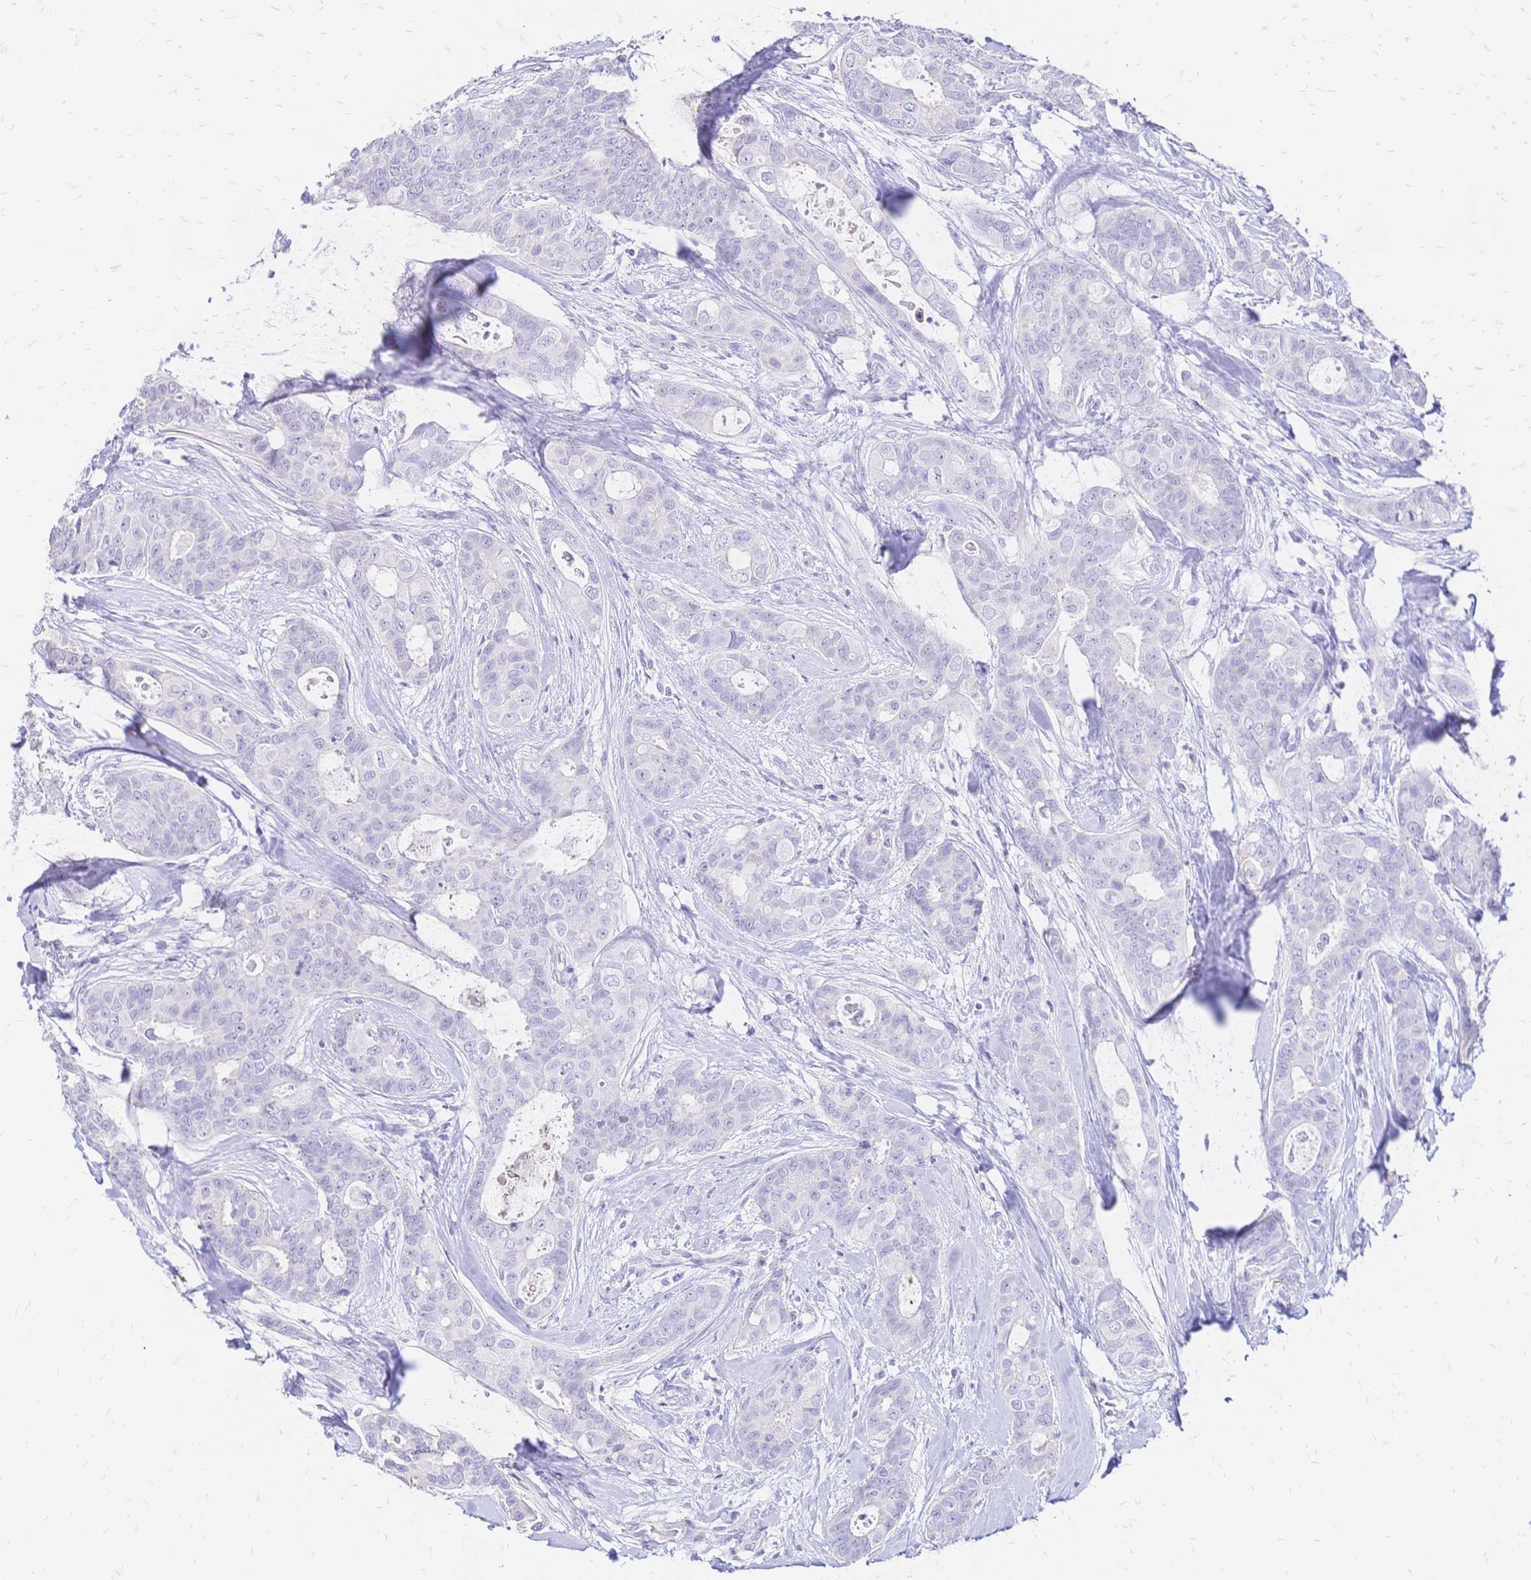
{"staining": {"intensity": "negative", "quantity": "none", "location": "none"}, "tissue": "breast cancer", "cell_type": "Tumor cells", "image_type": "cancer", "snomed": [{"axis": "morphology", "description": "Duct carcinoma"}, {"axis": "topography", "description": "Breast"}], "caption": "The micrograph exhibits no significant positivity in tumor cells of infiltrating ductal carcinoma (breast).", "gene": "IL2RA", "patient": {"sex": "female", "age": 45}}